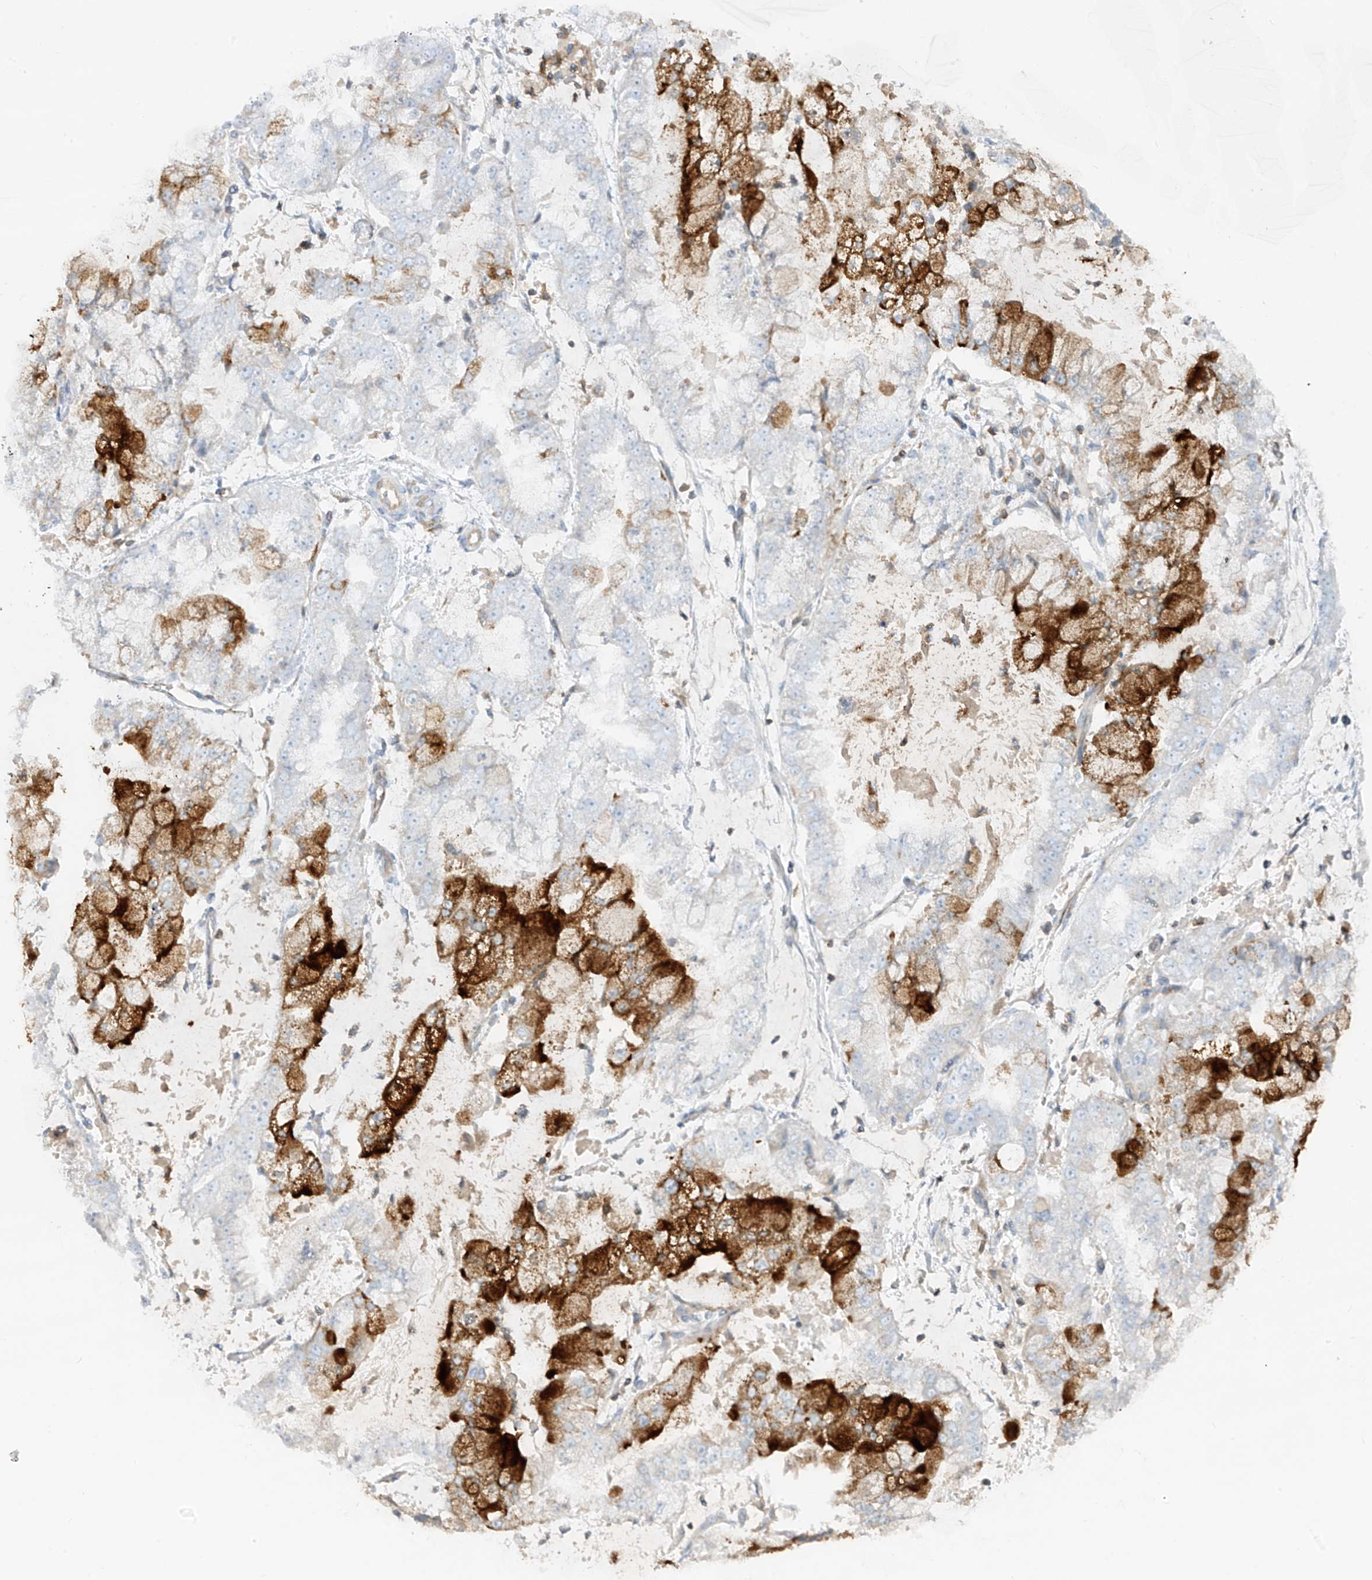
{"staining": {"intensity": "strong", "quantity": "<25%", "location": "cytoplasmic/membranous"}, "tissue": "stomach cancer", "cell_type": "Tumor cells", "image_type": "cancer", "snomed": [{"axis": "morphology", "description": "Adenocarcinoma, NOS"}, {"axis": "topography", "description": "Stomach"}], "caption": "Immunohistochemistry (IHC) of stomach cancer reveals medium levels of strong cytoplasmic/membranous positivity in approximately <25% of tumor cells.", "gene": "HLA-E", "patient": {"sex": "male", "age": 76}}